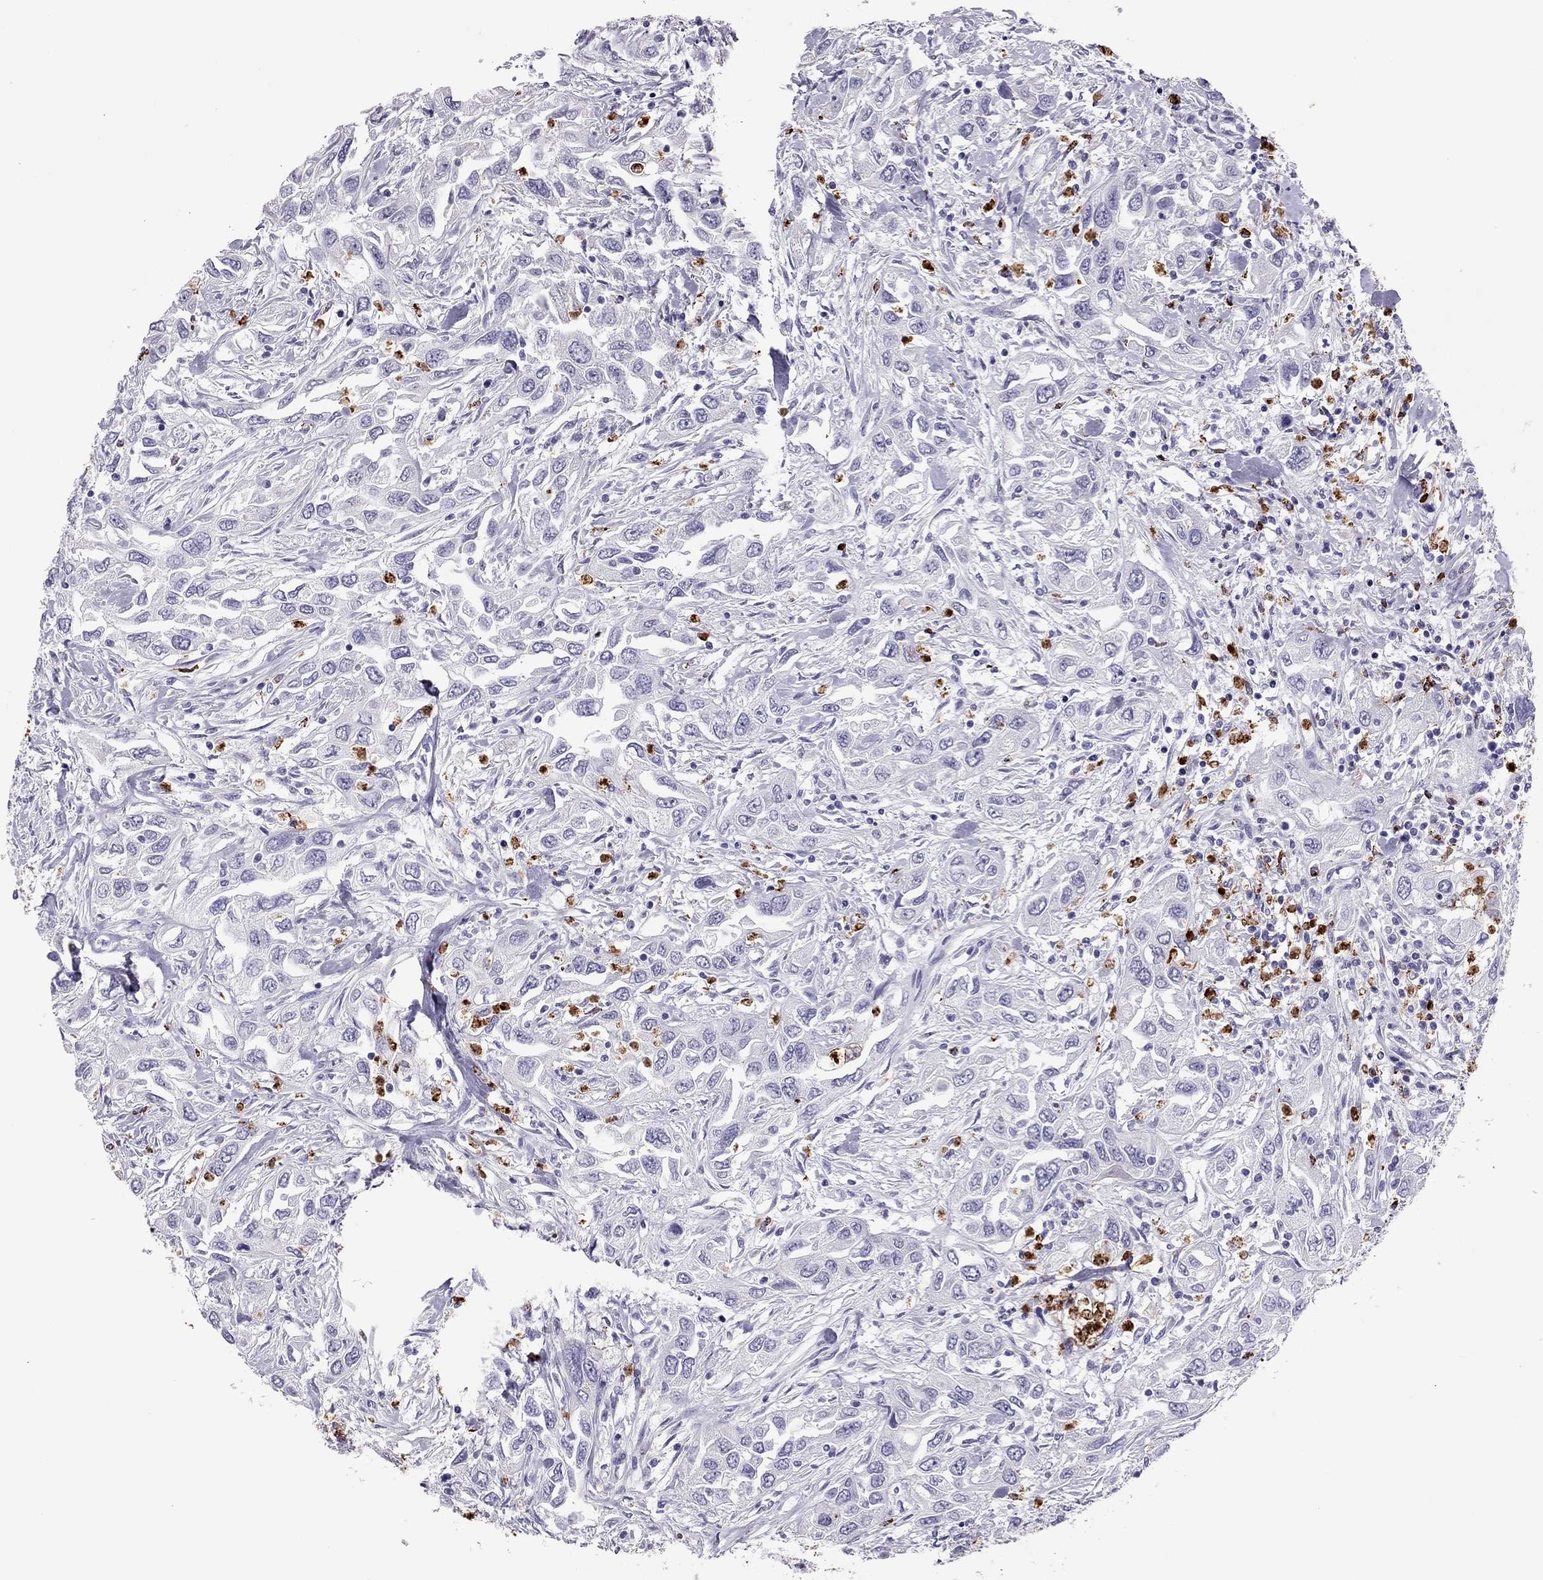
{"staining": {"intensity": "negative", "quantity": "none", "location": "none"}, "tissue": "urothelial cancer", "cell_type": "Tumor cells", "image_type": "cancer", "snomed": [{"axis": "morphology", "description": "Urothelial carcinoma, High grade"}, {"axis": "topography", "description": "Urinary bladder"}], "caption": "A photomicrograph of human urothelial cancer is negative for staining in tumor cells. Brightfield microscopy of immunohistochemistry (IHC) stained with DAB (3,3'-diaminobenzidine) (brown) and hematoxylin (blue), captured at high magnification.", "gene": "CCL27", "patient": {"sex": "male", "age": 76}}